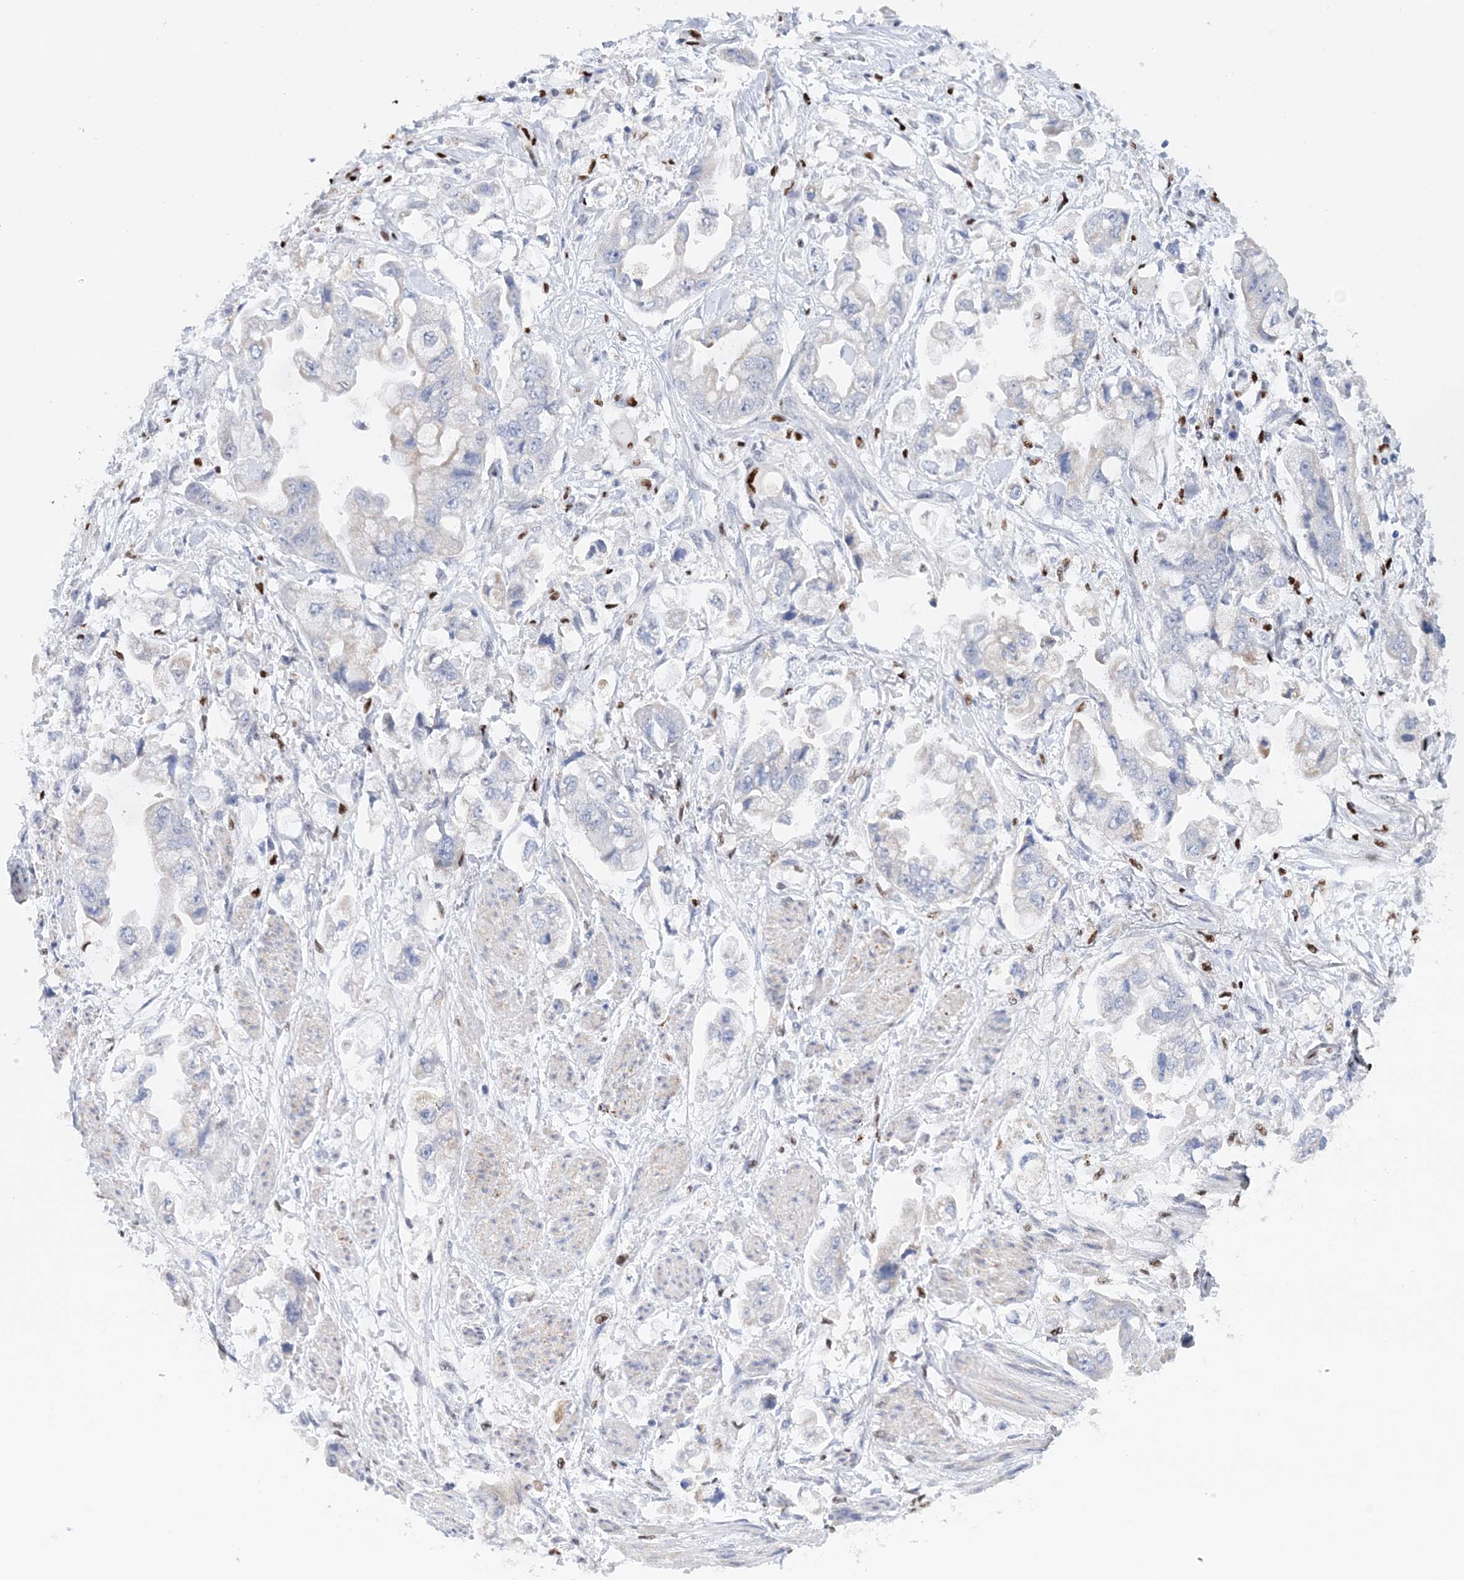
{"staining": {"intensity": "negative", "quantity": "none", "location": "none"}, "tissue": "stomach cancer", "cell_type": "Tumor cells", "image_type": "cancer", "snomed": [{"axis": "morphology", "description": "Adenocarcinoma, NOS"}, {"axis": "topography", "description": "Stomach"}], "caption": "IHC micrograph of stomach adenocarcinoma stained for a protein (brown), which shows no staining in tumor cells.", "gene": "NIT2", "patient": {"sex": "male", "age": 62}}